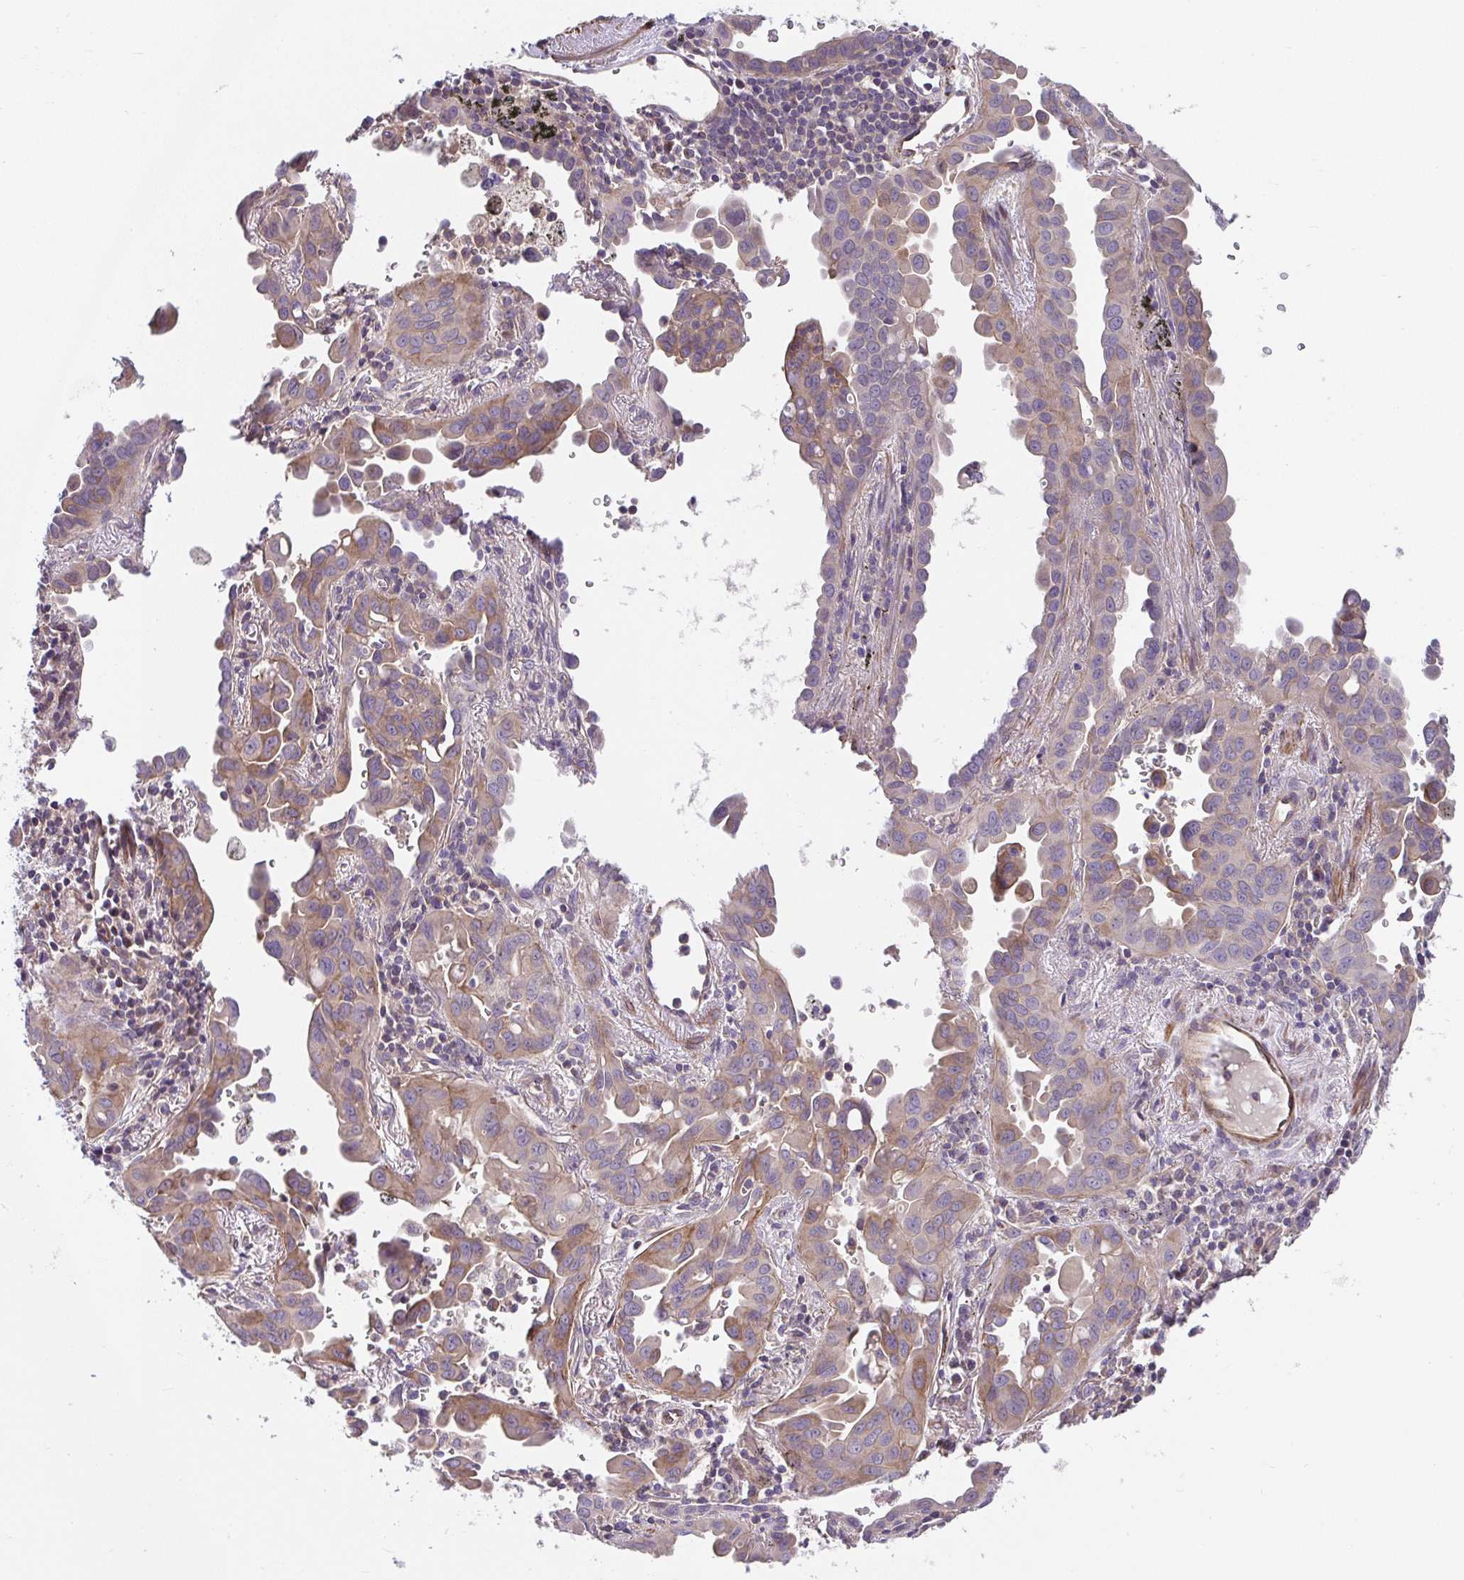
{"staining": {"intensity": "moderate", "quantity": ">75%", "location": "cytoplasmic/membranous"}, "tissue": "lung cancer", "cell_type": "Tumor cells", "image_type": "cancer", "snomed": [{"axis": "morphology", "description": "Adenocarcinoma, NOS"}, {"axis": "topography", "description": "Lung"}], "caption": "Protein staining by immunohistochemistry demonstrates moderate cytoplasmic/membranous expression in about >75% of tumor cells in lung adenocarcinoma.", "gene": "ZNF696", "patient": {"sex": "male", "age": 68}}